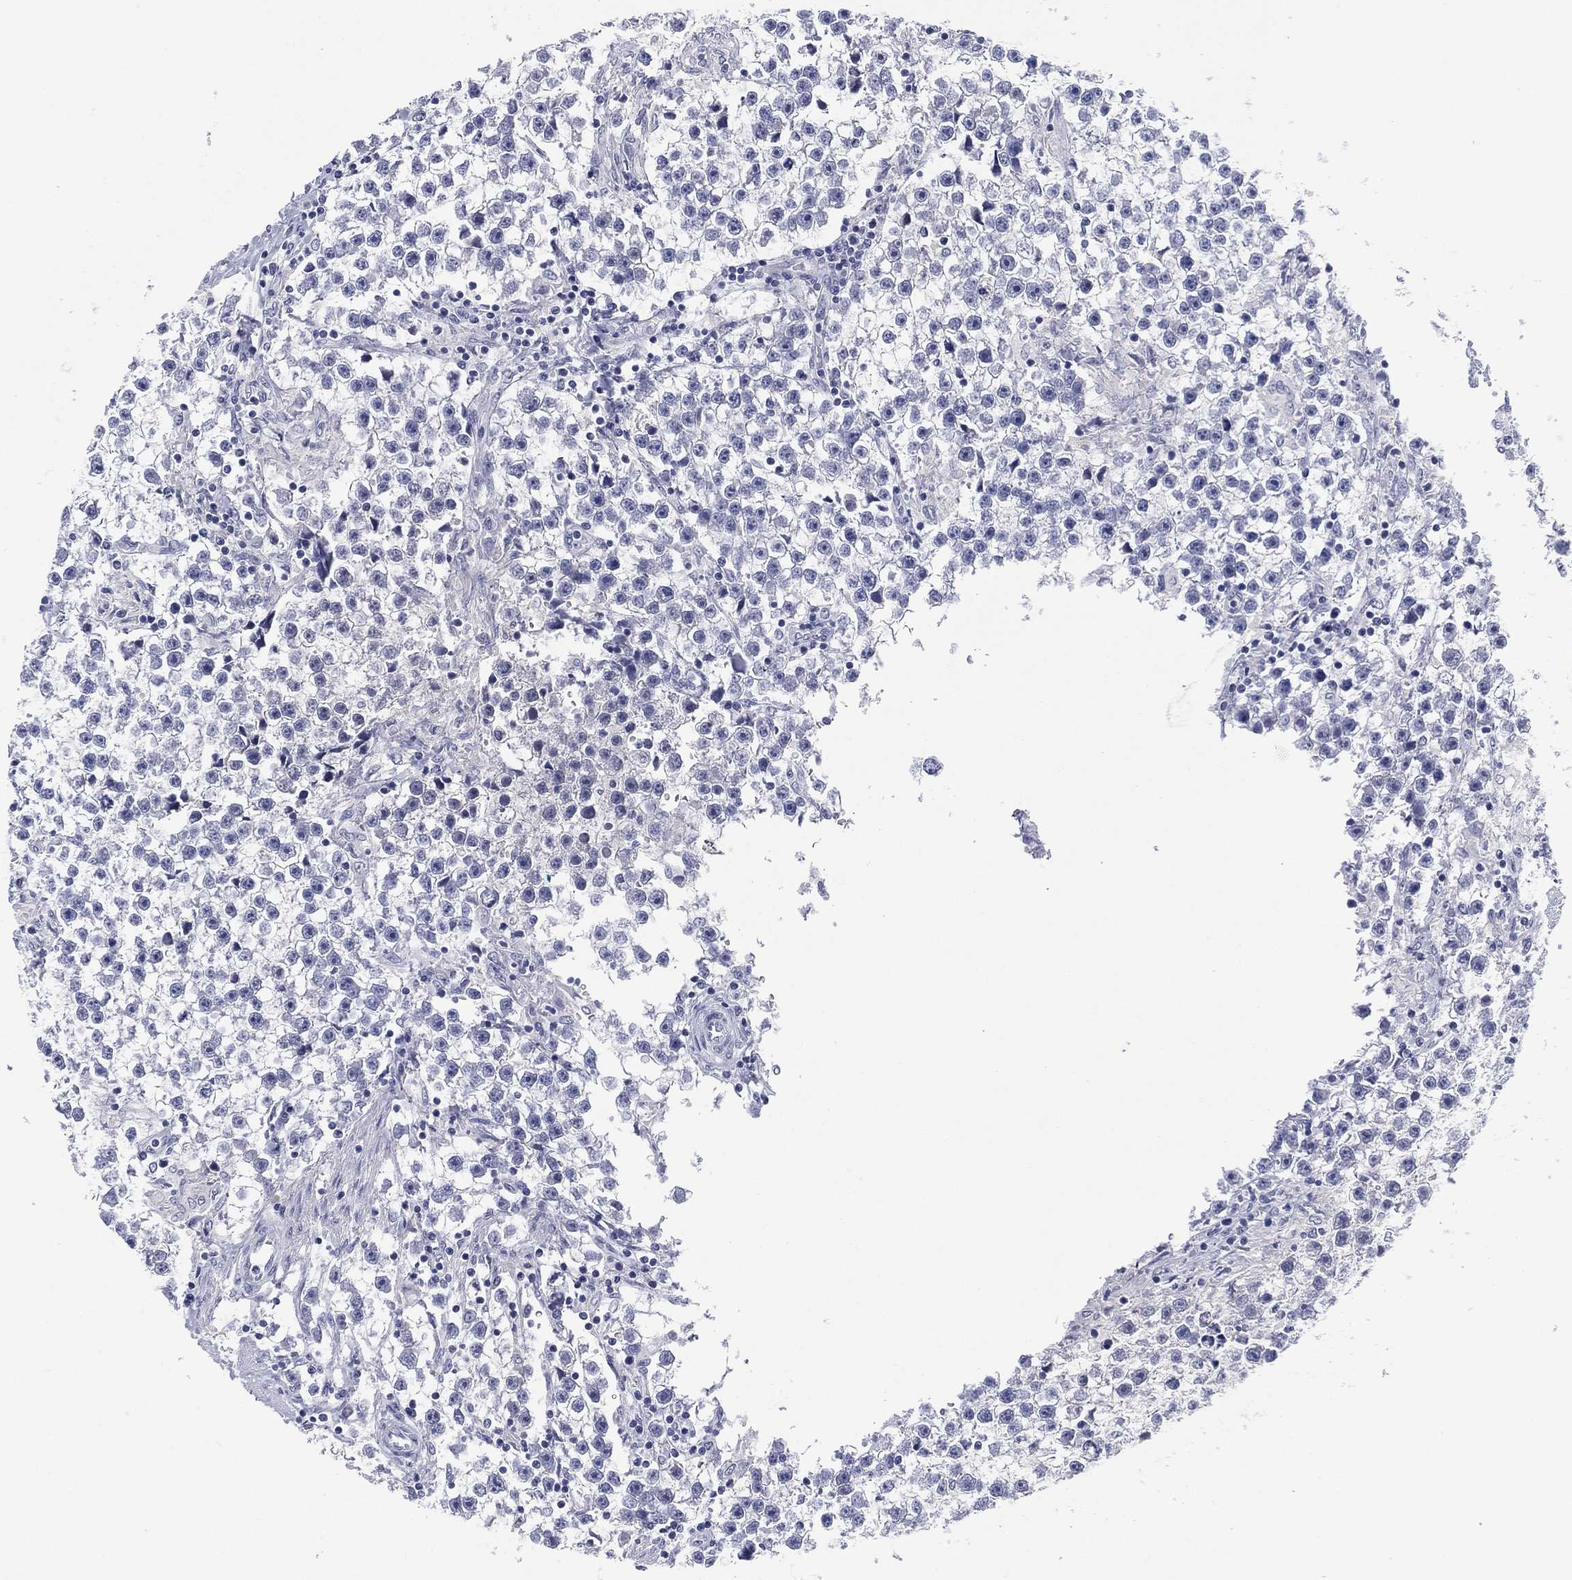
{"staining": {"intensity": "negative", "quantity": "none", "location": "none"}, "tissue": "testis cancer", "cell_type": "Tumor cells", "image_type": "cancer", "snomed": [{"axis": "morphology", "description": "Seminoma, NOS"}, {"axis": "topography", "description": "Testis"}], "caption": "Image shows no protein expression in tumor cells of testis seminoma tissue.", "gene": "KRT35", "patient": {"sex": "male", "age": 59}}